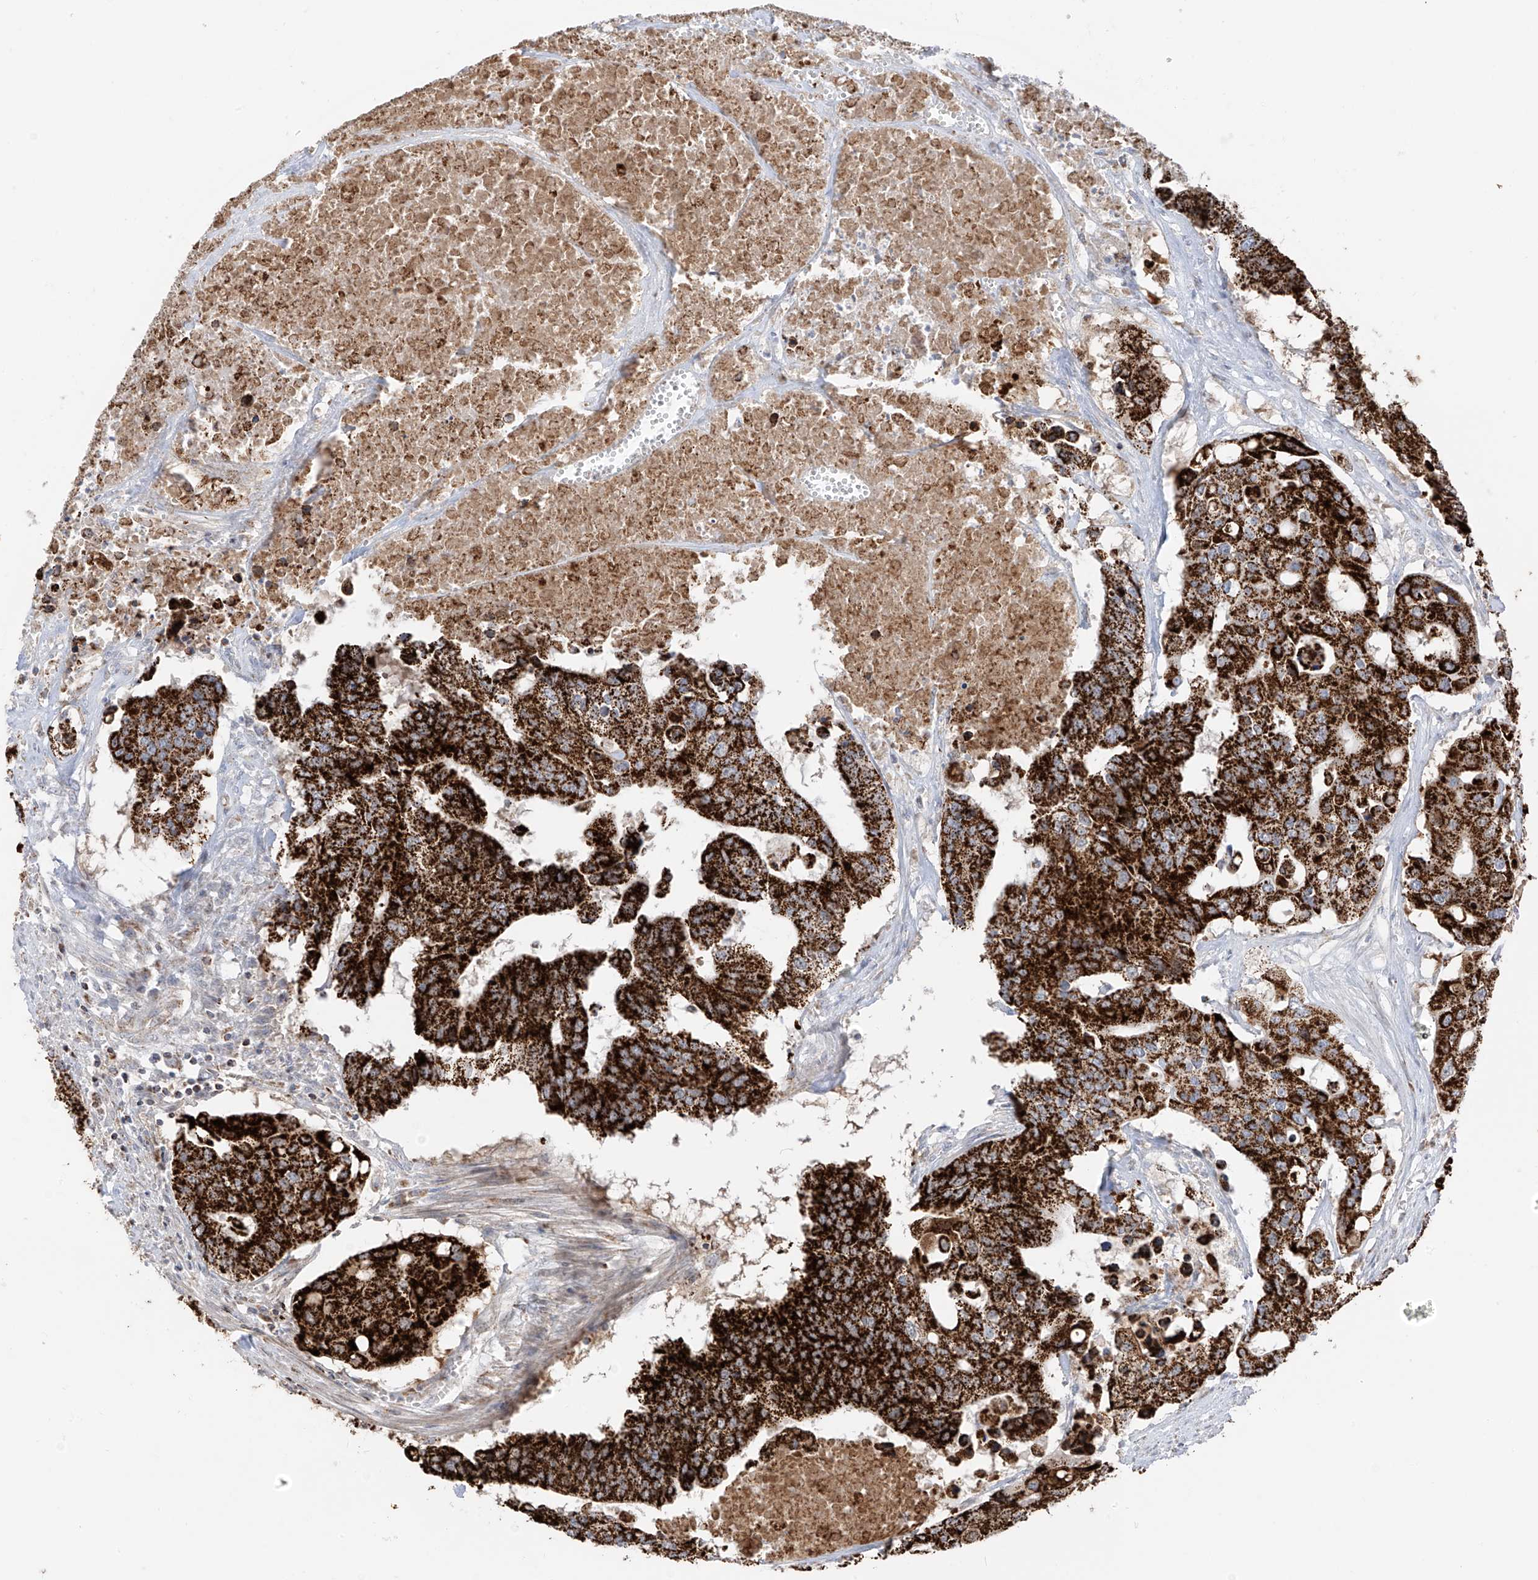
{"staining": {"intensity": "strong", "quantity": ">75%", "location": "cytoplasmic/membranous"}, "tissue": "colorectal cancer", "cell_type": "Tumor cells", "image_type": "cancer", "snomed": [{"axis": "morphology", "description": "Adenocarcinoma, NOS"}, {"axis": "topography", "description": "Colon"}], "caption": "Brown immunohistochemical staining in colorectal adenocarcinoma reveals strong cytoplasmic/membranous staining in about >75% of tumor cells.", "gene": "ETHE1", "patient": {"sex": "male", "age": 77}}